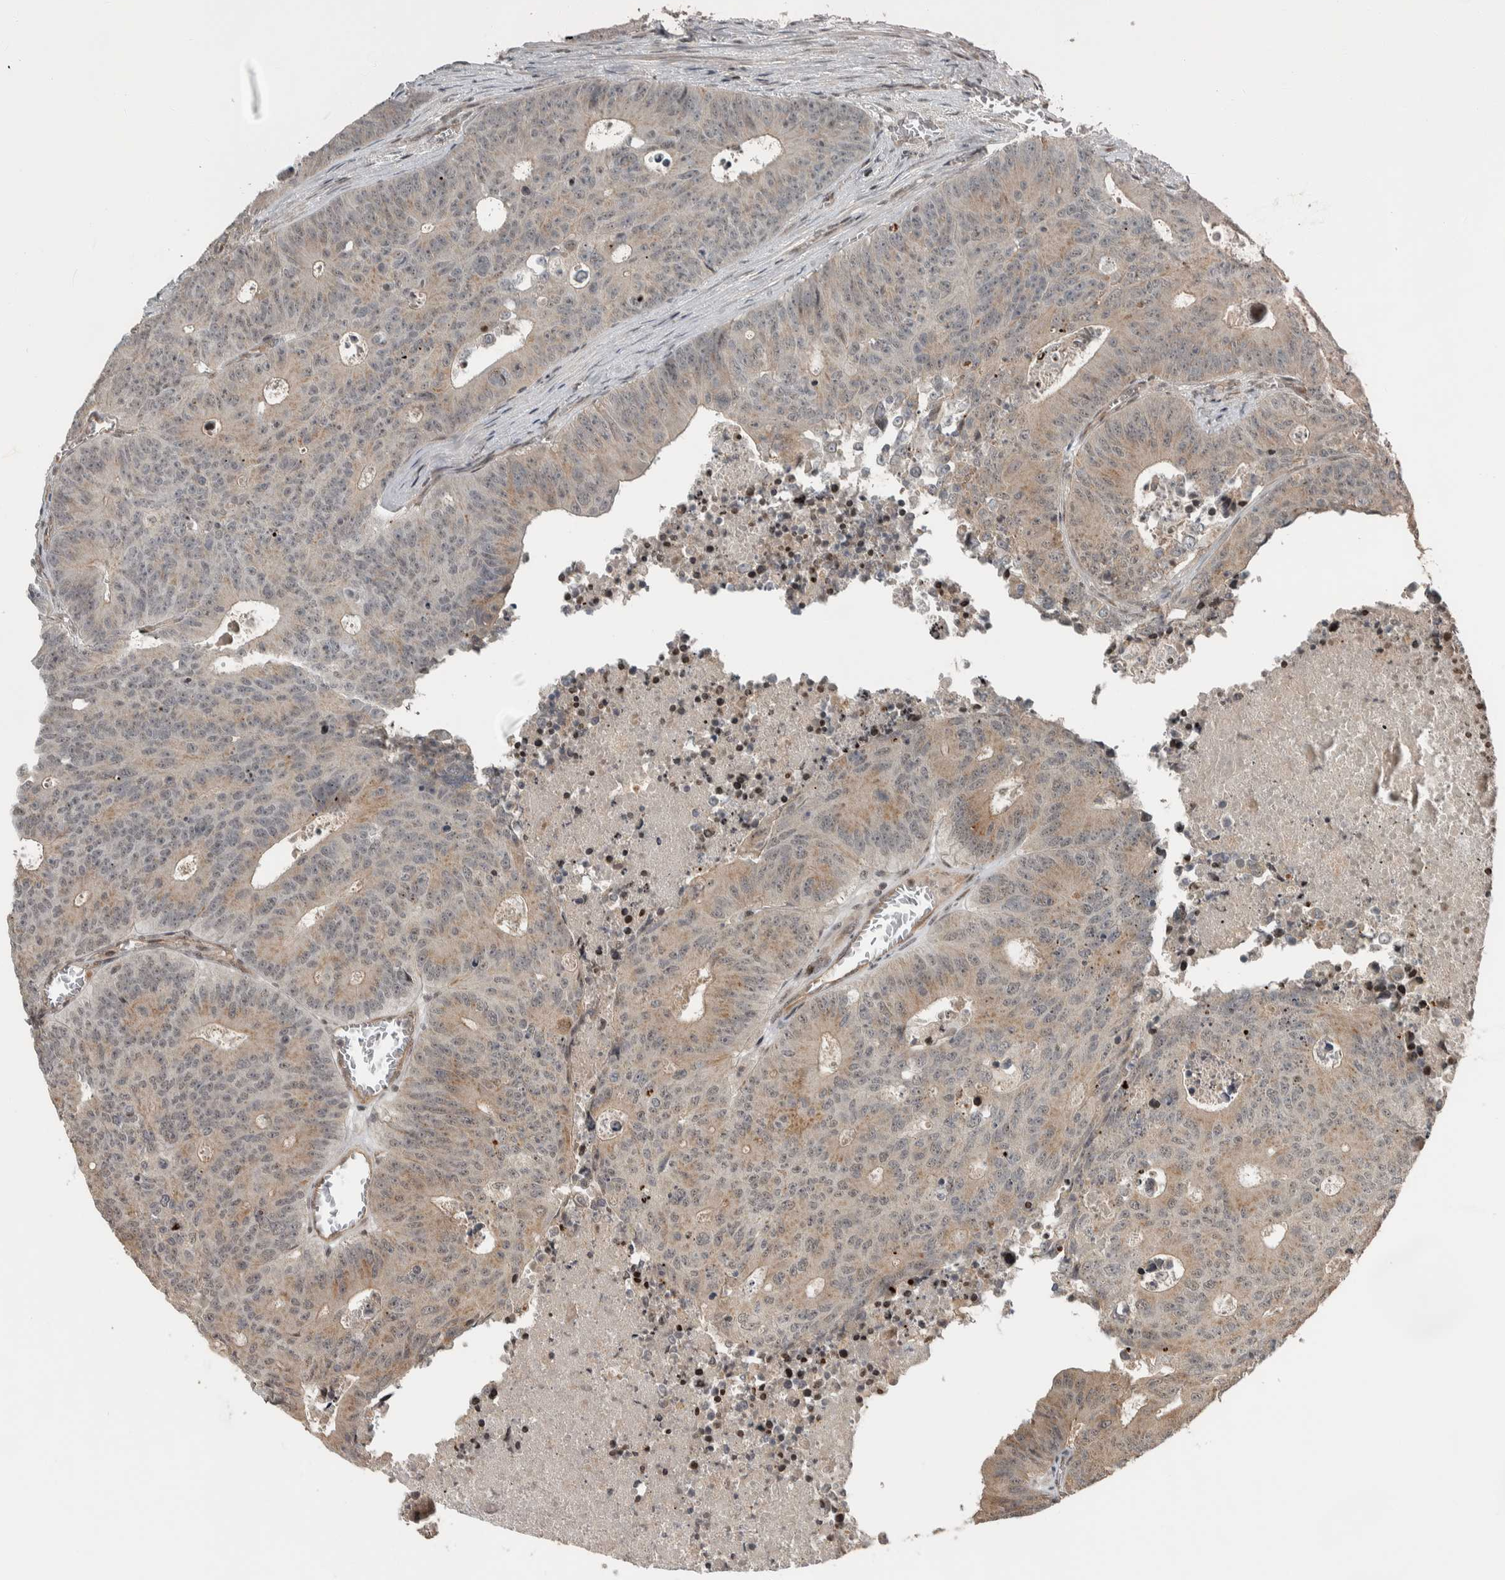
{"staining": {"intensity": "weak", "quantity": "25%-75%", "location": "cytoplasmic/membranous,nuclear"}, "tissue": "colorectal cancer", "cell_type": "Tumor cells", "image_type": "cancer", "snomed": [{"axis": "morphology", "description": "Adenocarcinoma, NOS"}, {"axis": "topography", "description": "Colon"}], "caption": "Weak cytoplasmic/membranous and nuclear positivity for a protein is present in about 25%-75% of tumor cells of adenocarcinoma (colorectal) using immunohistochemistry (IHC).", "gene": "NAPG", "patient": {"sex": "male", "age": 87}}